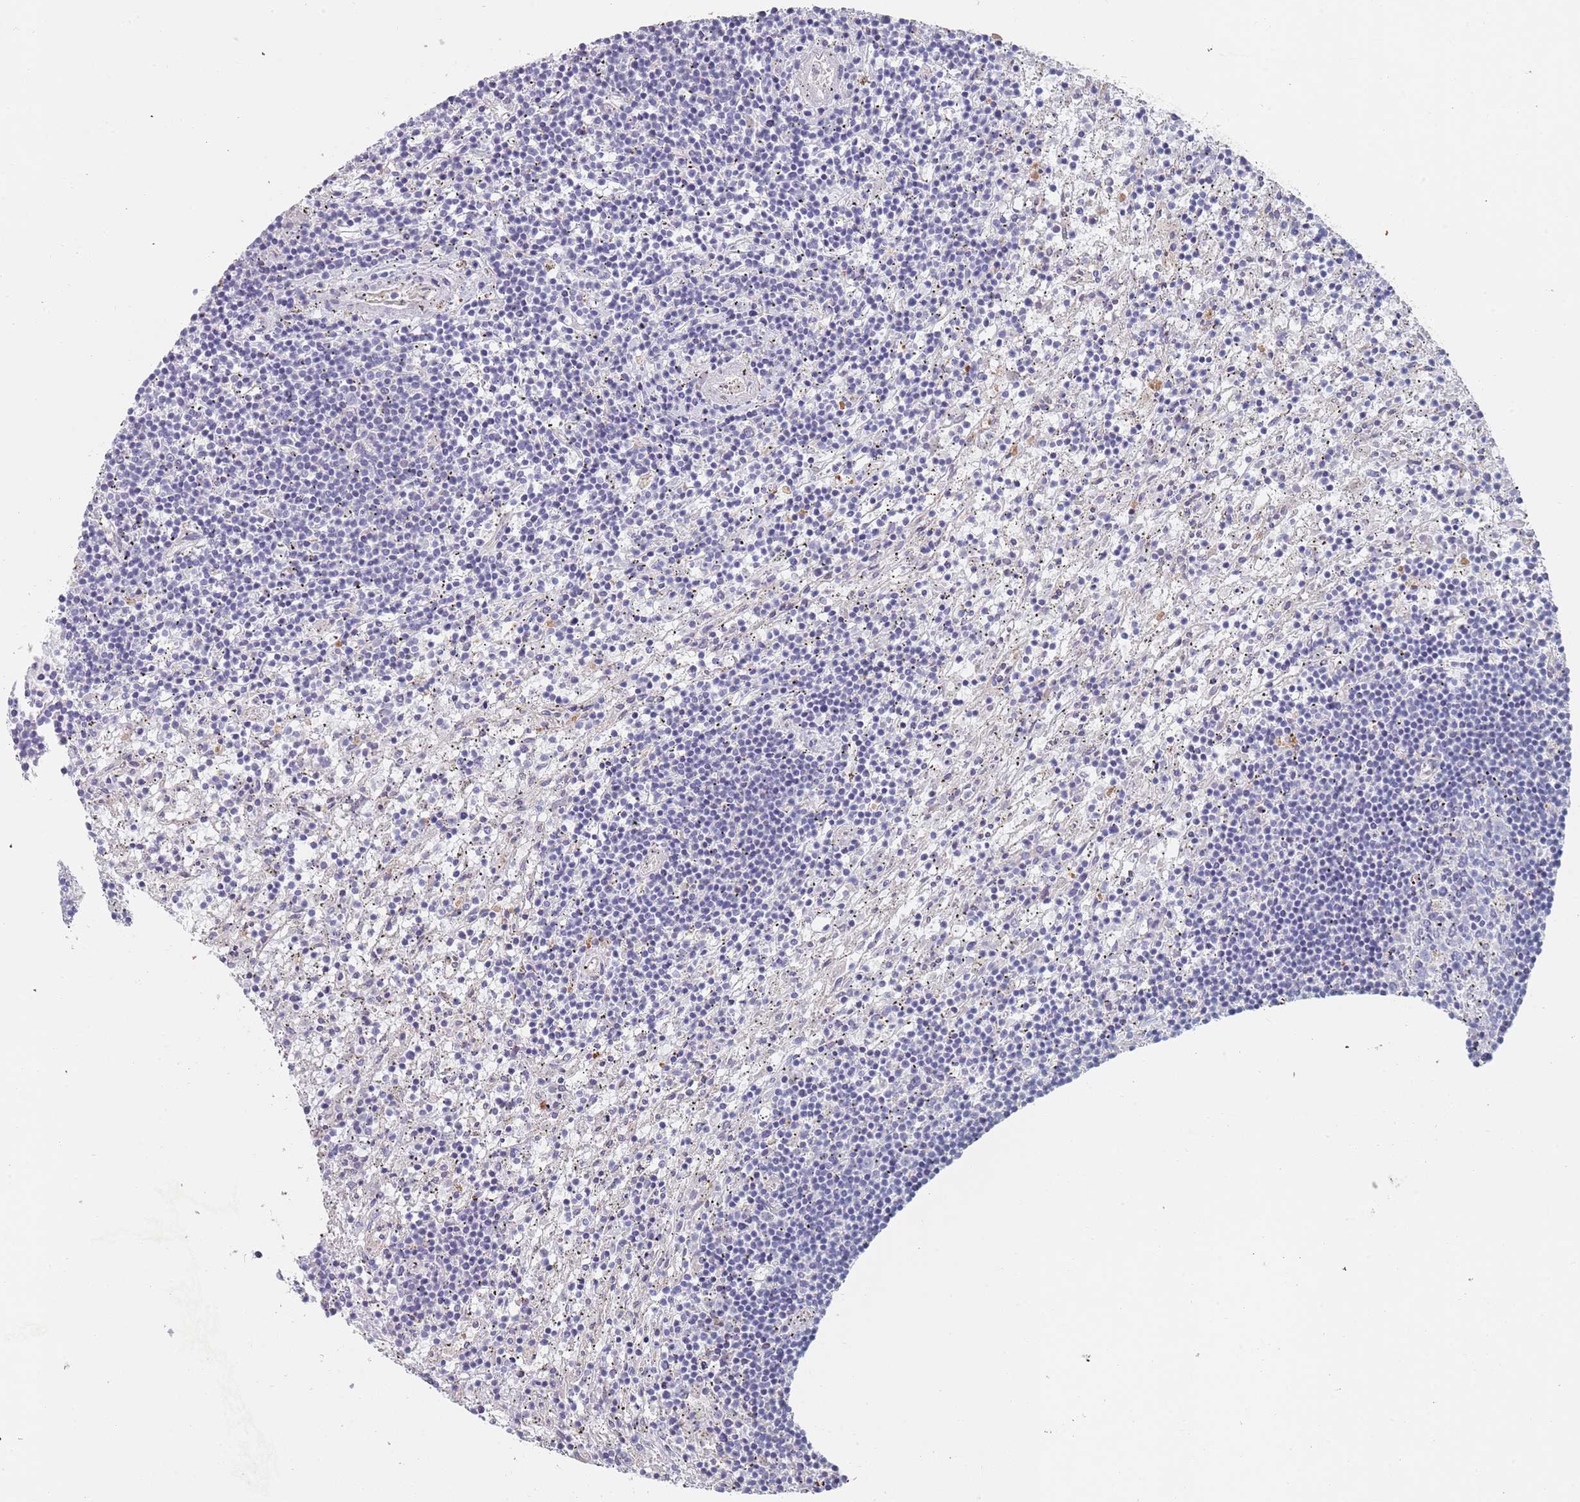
{"staining": {"intensity": "negative", "quantity": "none", "location": "none"}, "tissue": "lymphoma", "cell_type": "Tumor cells", "image_type": "cancer", "snomed": [{"axis": "morphology", "description": "Malignant lymphoma, non-Hodgkin's type, Low grade"}, {"axis": "topography", "description": "Spleen"}], "caption": "DAB immunohistochemical staining of low-grade malignant lymphoma, non-Hodgkin's type reveals no significant expression in tumor cells.", "gene": "APPL2", "patient": {"sex": "male", "age": 76}}